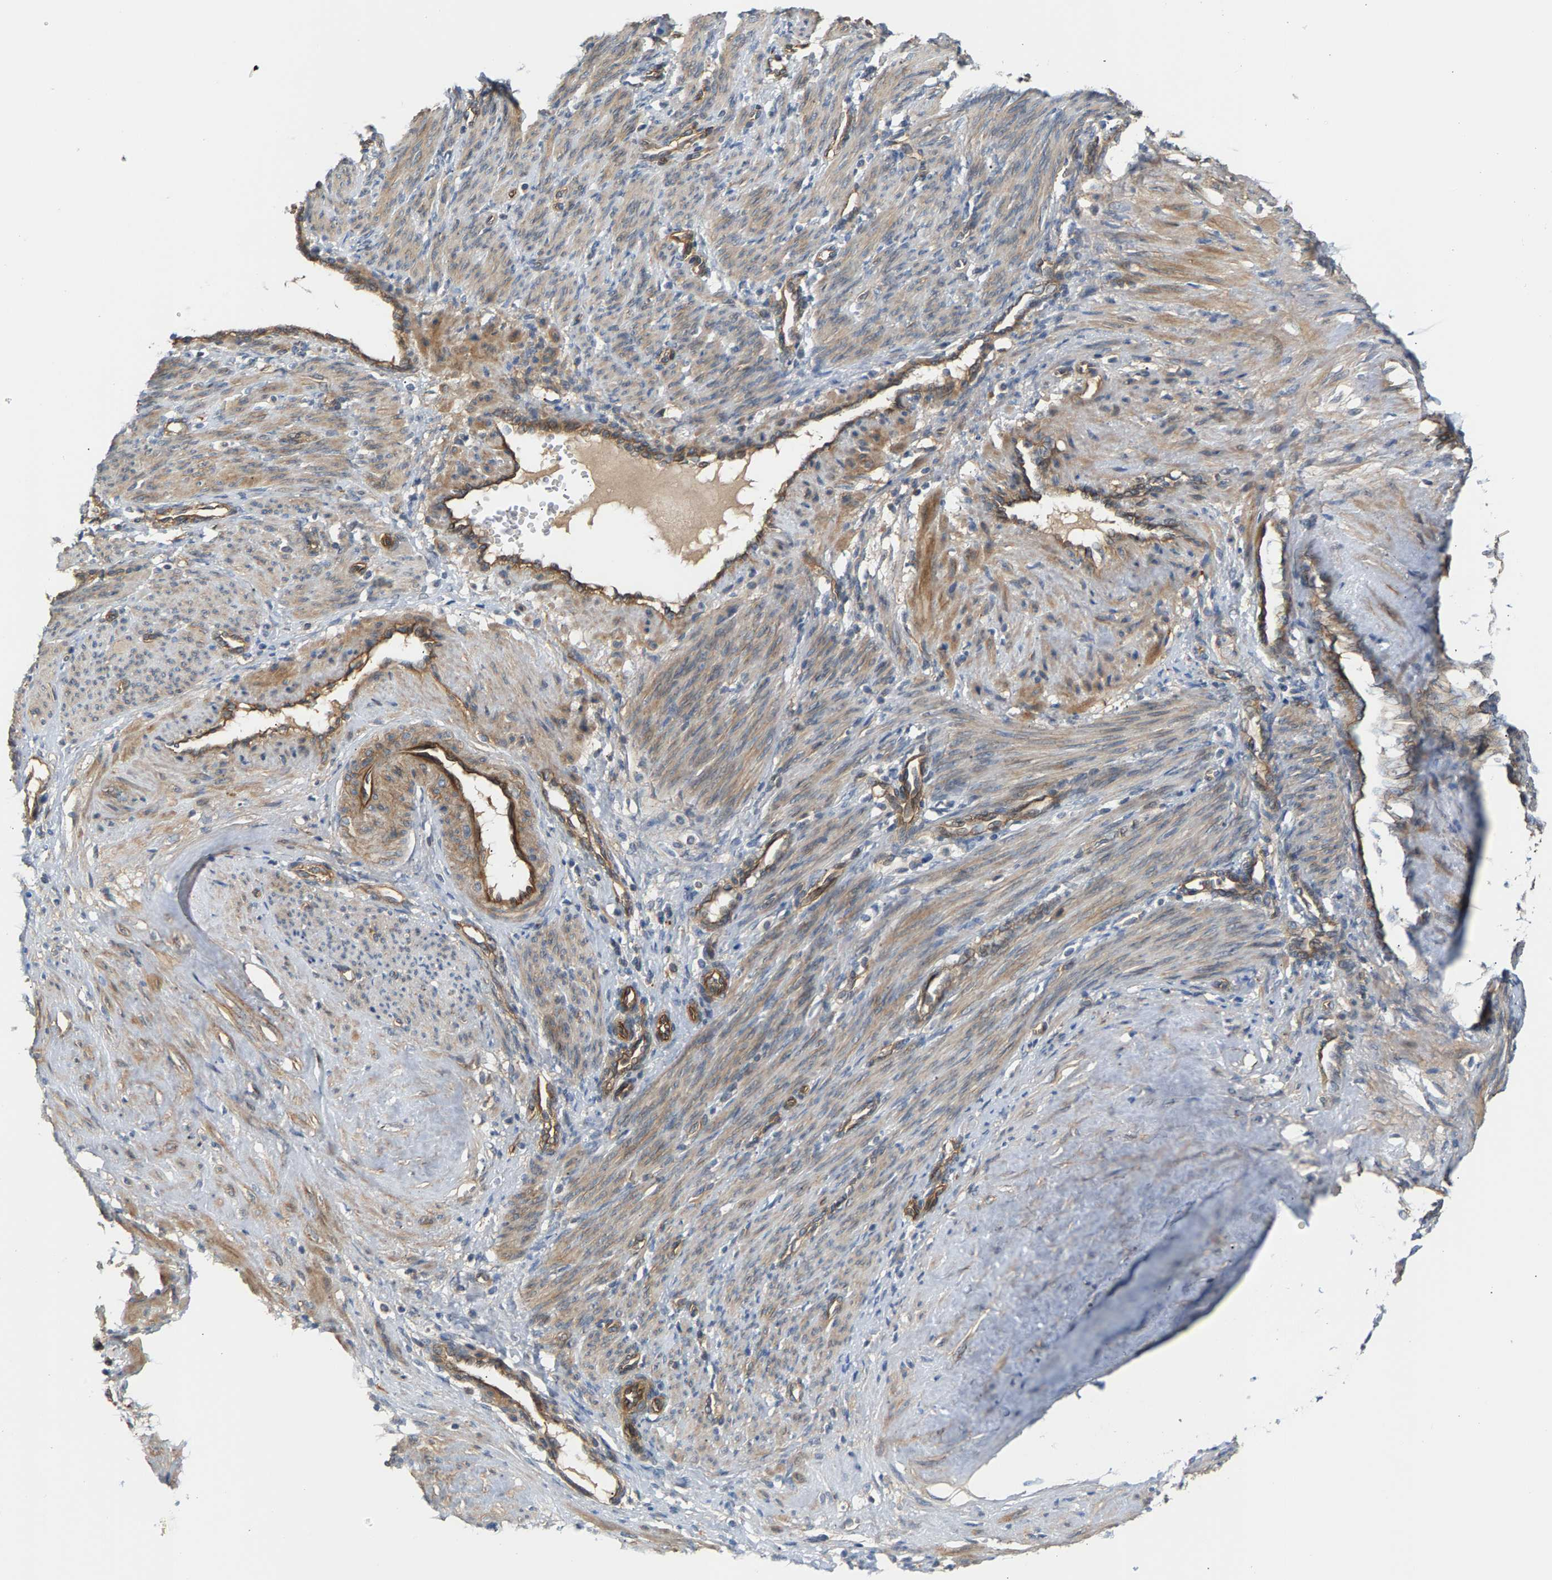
{"staining": {"intensity": "moderate", "quantity": "25%-75%", "location": "cytoplasmic/membranous"}, "tissue": "smooth muscle", "cell_type": "Smooth muscle cells", "image_type": "normal", "snomed": [{"axis": "morphology", "description": "Normal tissue, NOS"}, {"axis": "topography", "description": "Endometrium"}], "caption": "An immunohistochemistry histopathology image of normal tissue is shown. Protein staining in brown shows moderate cytoplasmic/membranous positivity in smooth muscle within smooth muscle cells.", "gene": "KRTAP27", "patient": {"sex": "female", "age": 33}}